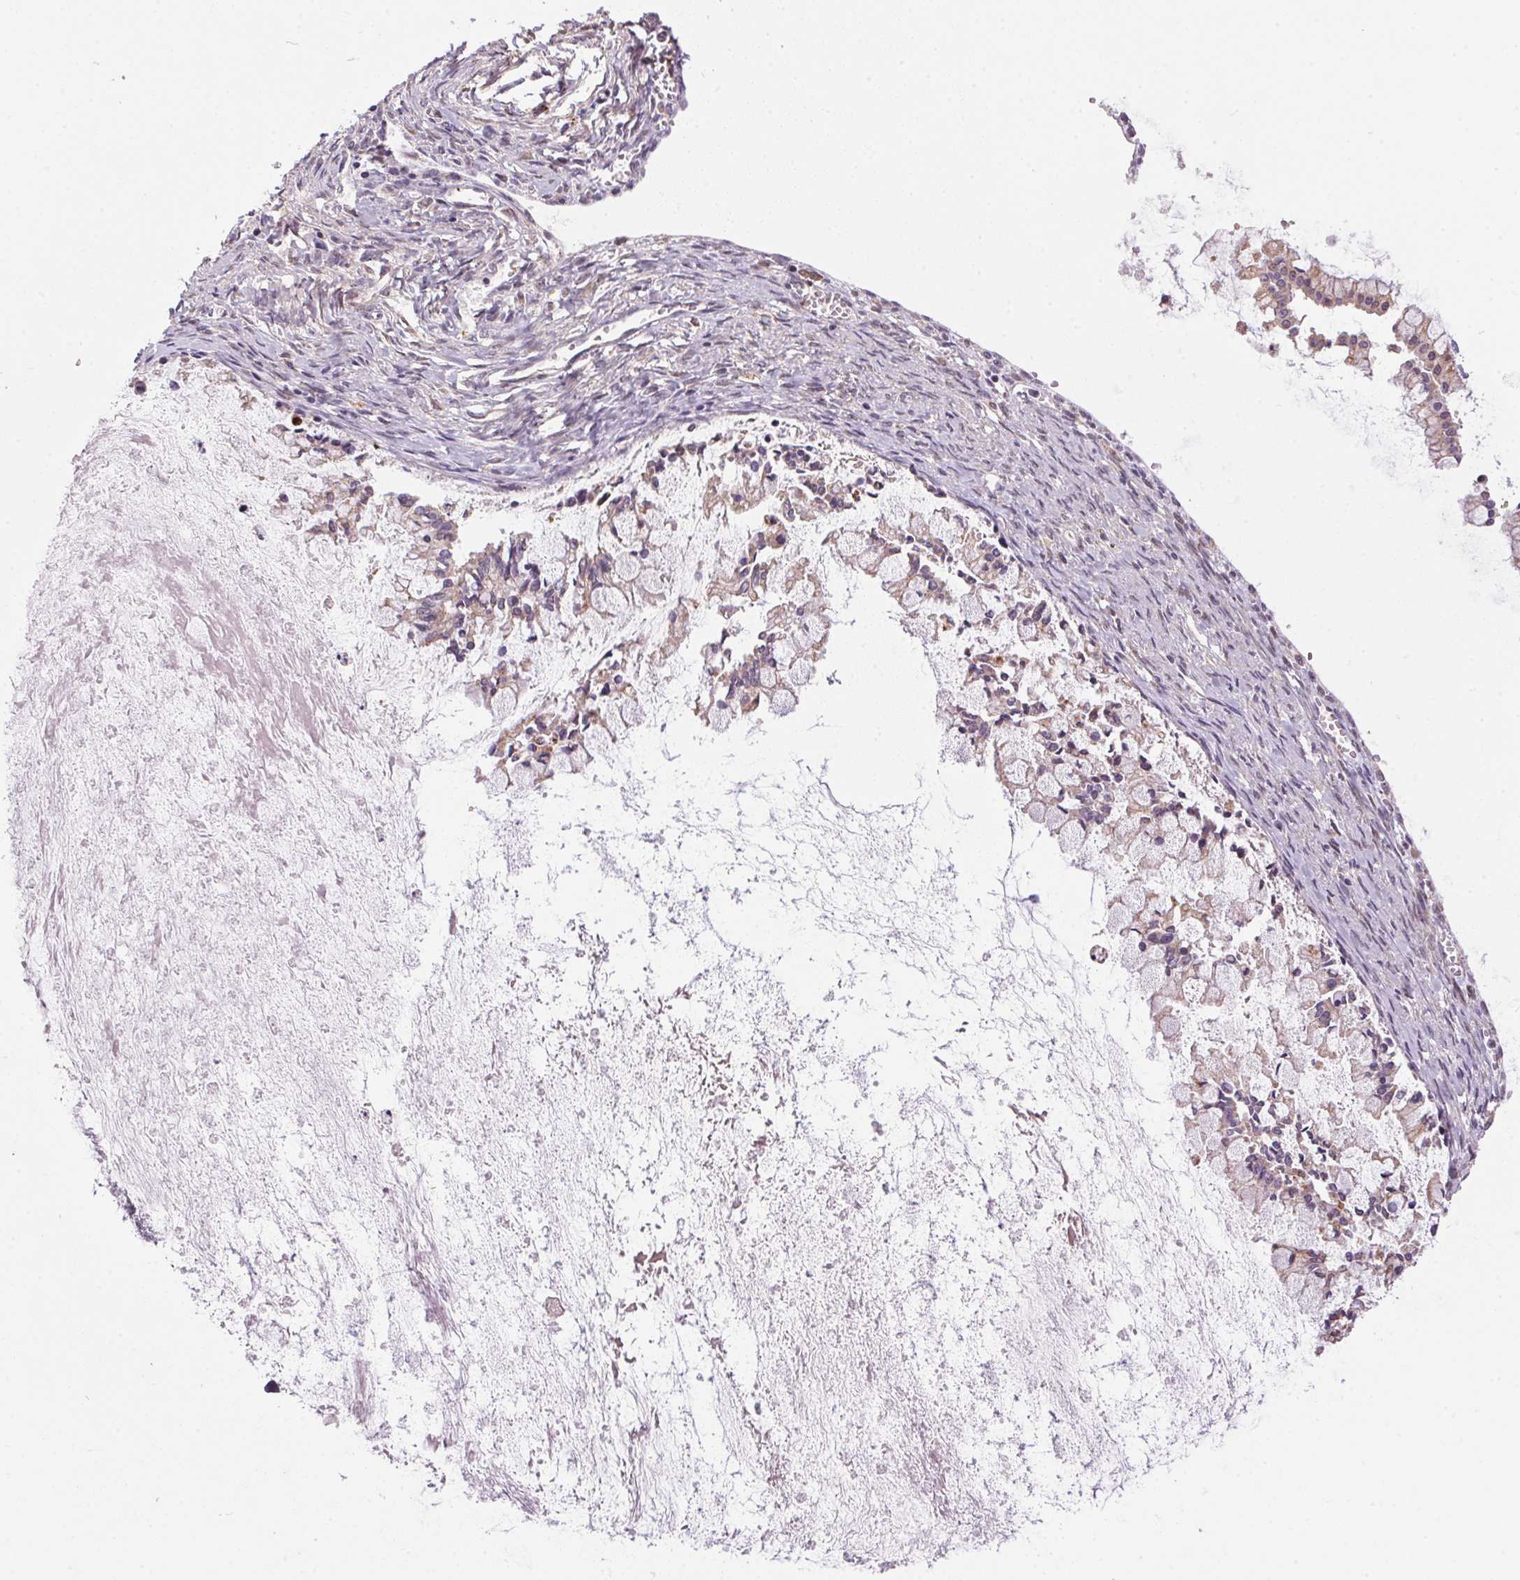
{"staining": {"intensity": "weak", "quantity": "<25%", "location": "cytoplasmic/membranous"}, "tissue": "ovarian cancer", "cell_type": "Tumor cells", "image_type": "cancer", "snomed": [{"axis": "morphology", "description": "Cystadenocarcinoma, mucinous, NOS"}, {"axis": "topography", "description": "Ovary"}], "caption": "Immunohistochemistry of ovarian cancer (mucinous cystadenocarcinoma) shows no expression in tumor cells.", "gene": "ADH5", "patient": {"sex": "female", "age": 67}}